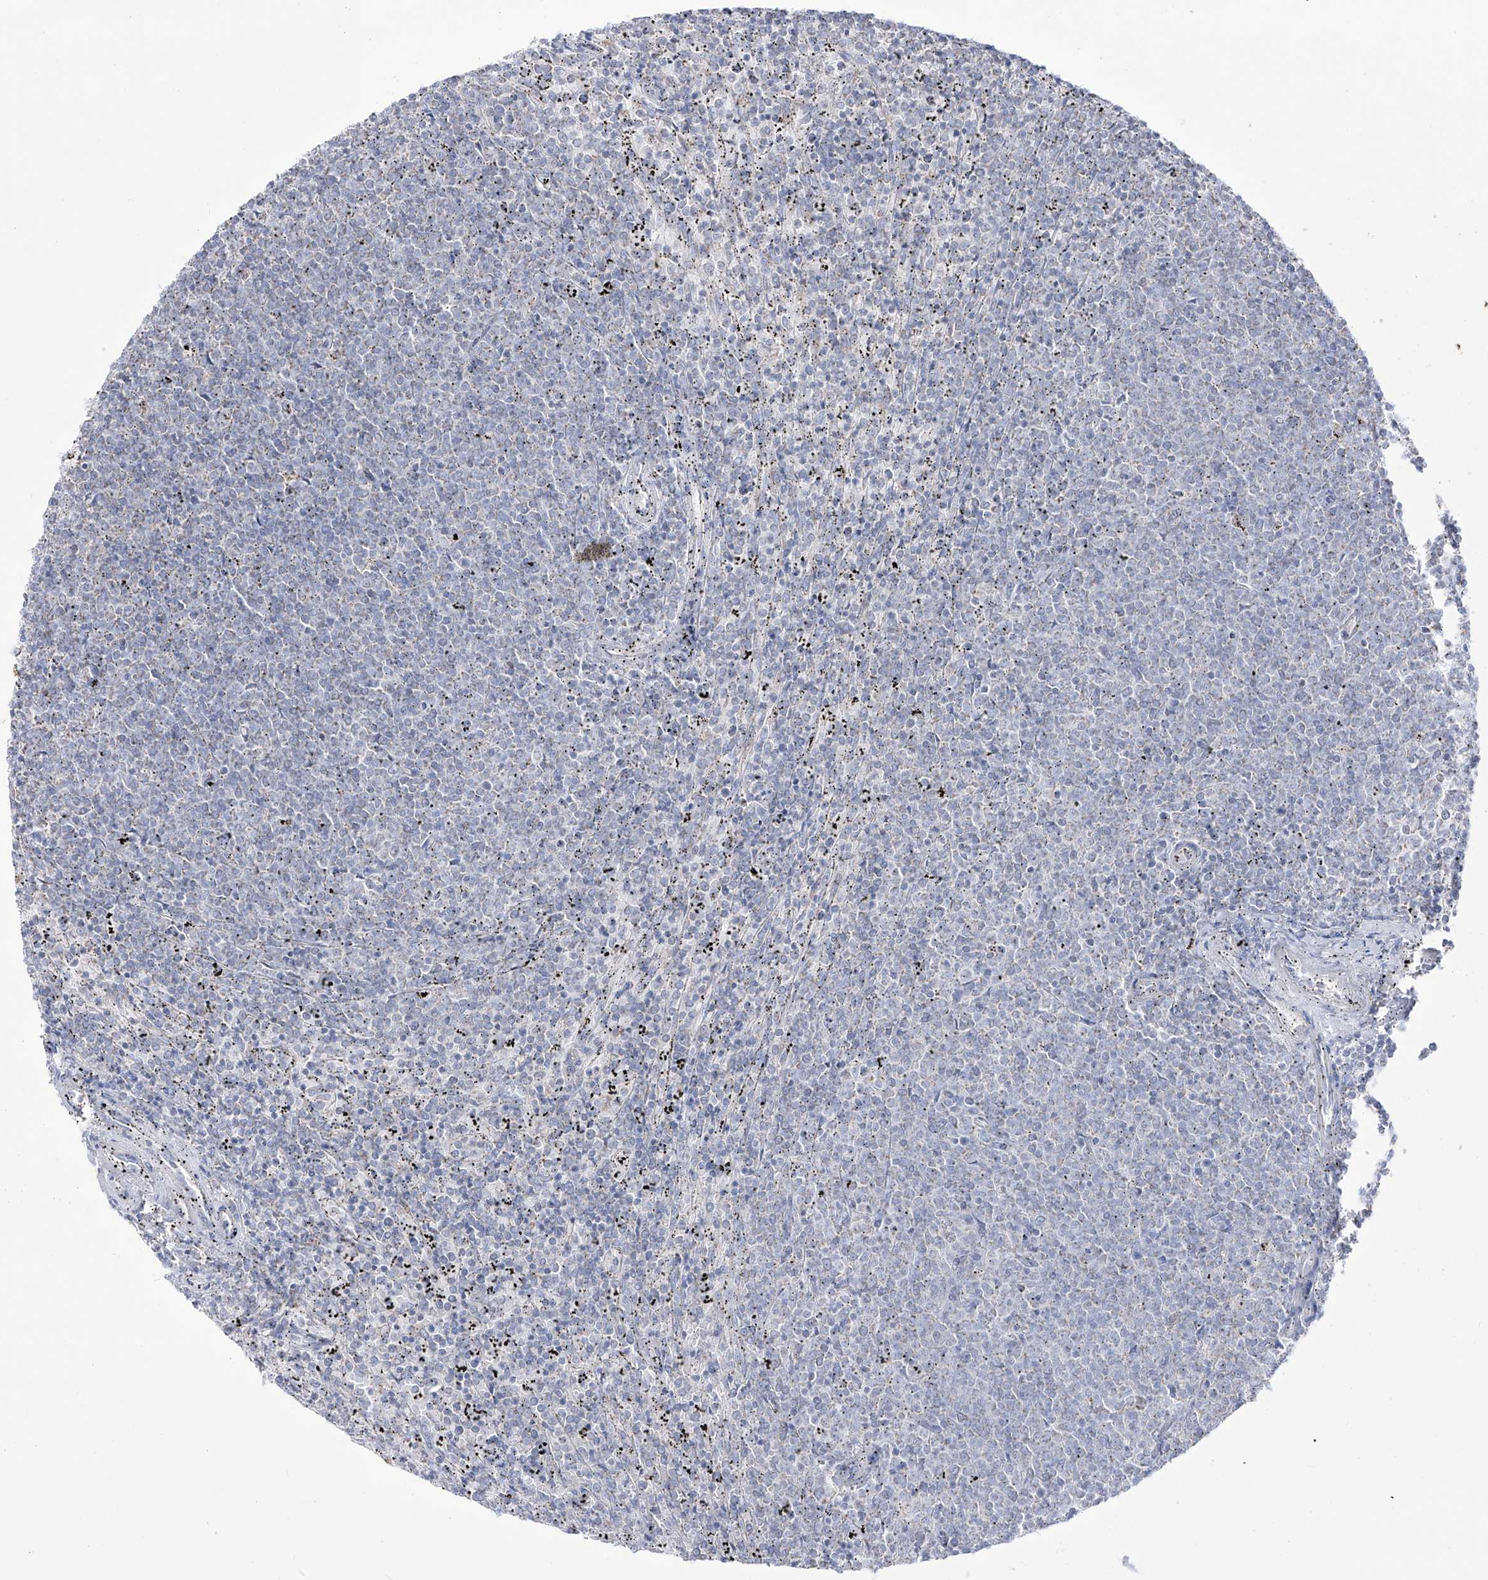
{"staining": {"intensity": "negative", "quantity": "none", "location": "none"}, "tissue": "lymphoma", "cell_type": "Tumor cells", "image_type": "cancer", "snomed": [{"axis": "morphology", "description": "Malignant lymphoma, non-Hodgkin's type, Low grade"}, {"axis": "topography", "description": "Spleen"}], "caption": "Immunohistochemistry micrograph of lymphoma stained for a protein (brown), which demonstrates no expression in tumor cells.", "gene": "RCHY1", "patient": {"sex": "female", "age": 50}}